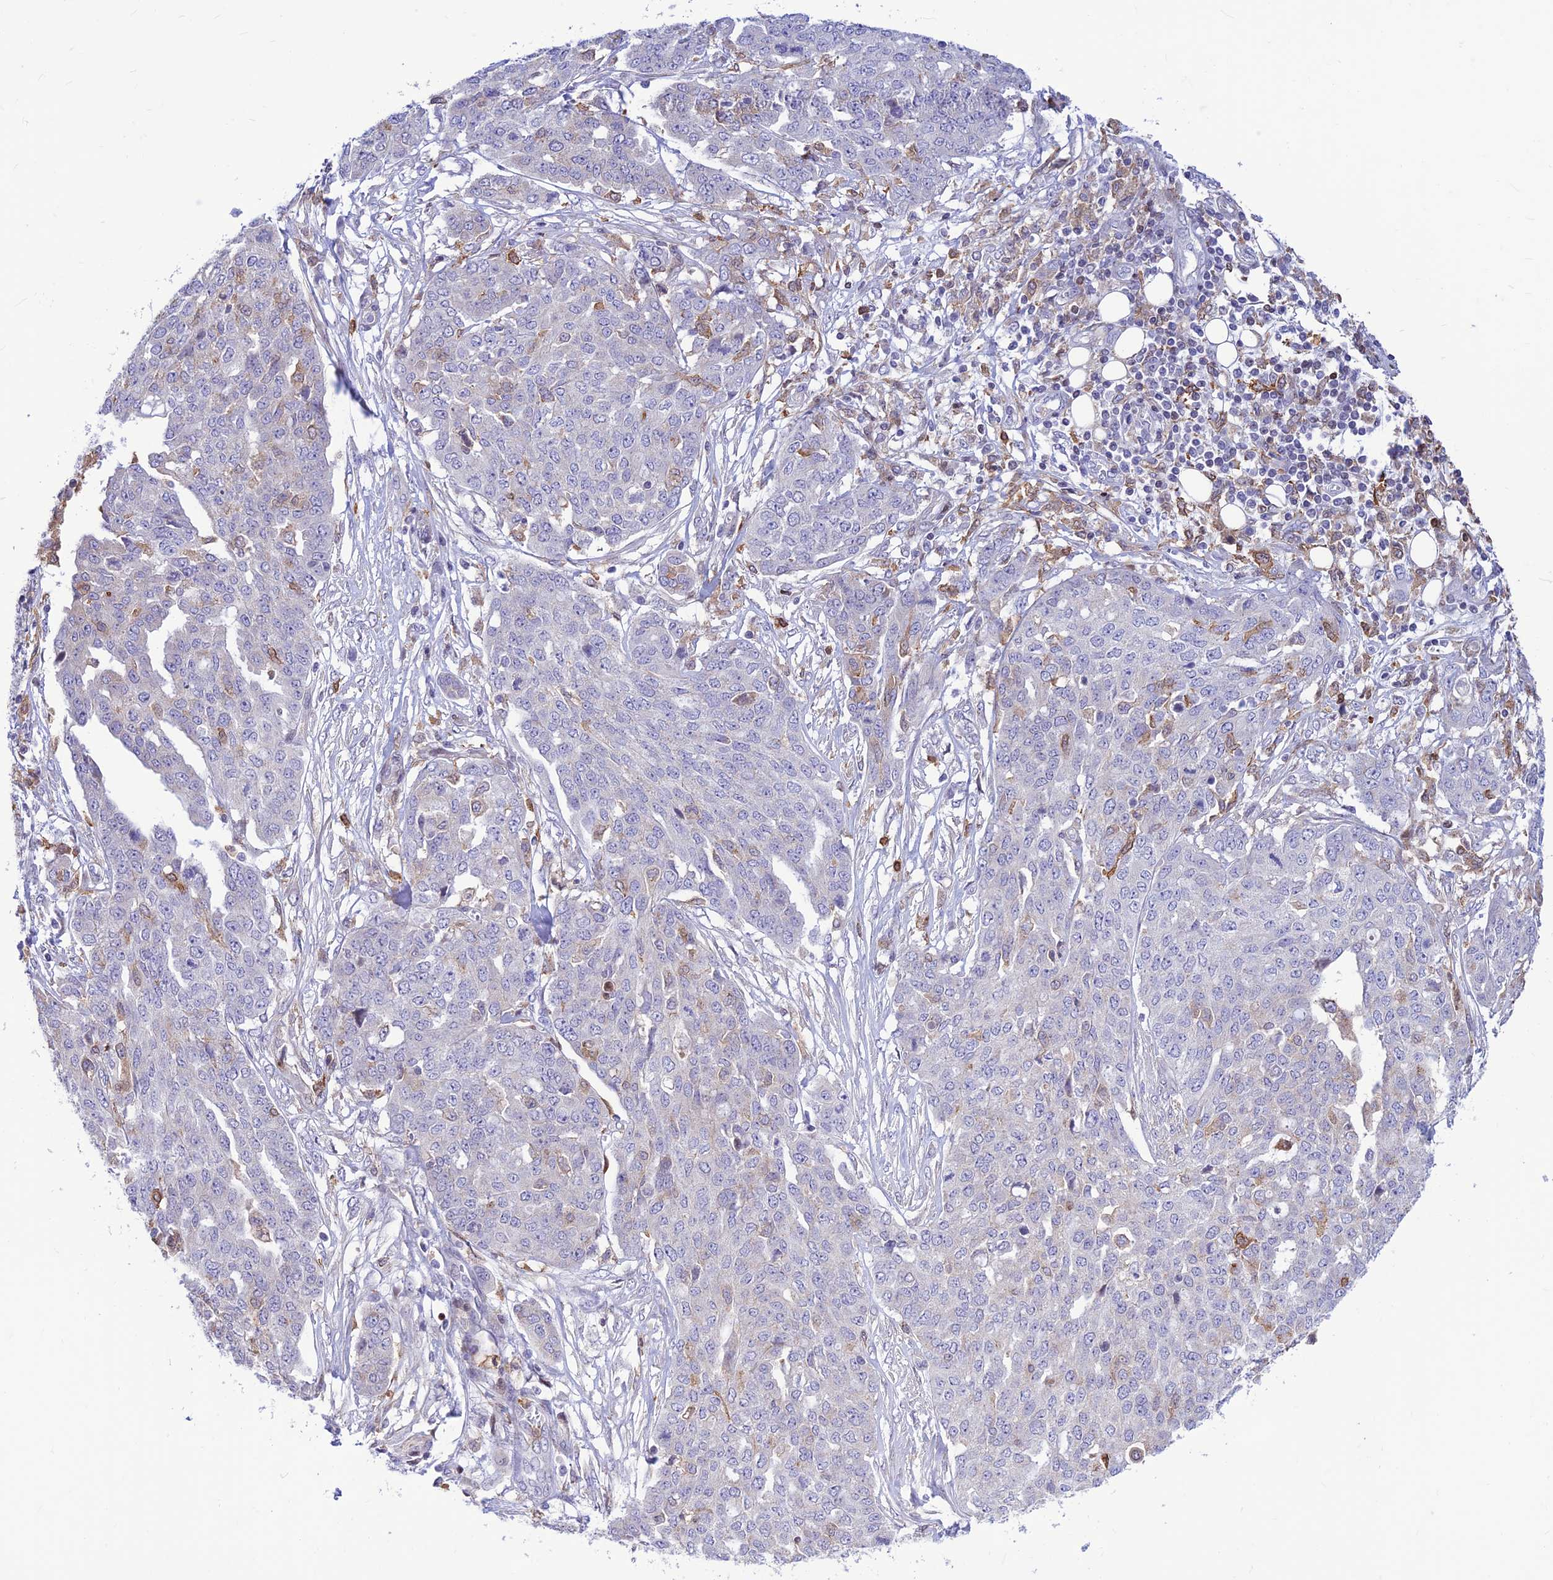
{"staining": {"intensity": "negative", "quantity": "none", "location": "none"}, "tissue": "ovarian cancer", "cell_type": "Tumor cells", "image_type": "cancer", "snomed": [{"axis": "morphology", "description": "Cystadenocarcinoma, serous, NOS"}, {"axis": "topography", "description": "Soft tissue"}, {"axis": "topography", "description": "Ovary"}], "caption": "This is a histopathology image of immunohistochemistry (IHC) staining of serous cystadenocarcinoma (ovarian), which shows no expression in tumor cells. (Brightfield microscopy of DAB immunohistochemistry at high magnification).", "gene": "FAM186B", "patient": {"sex": "female", "age": 57}}